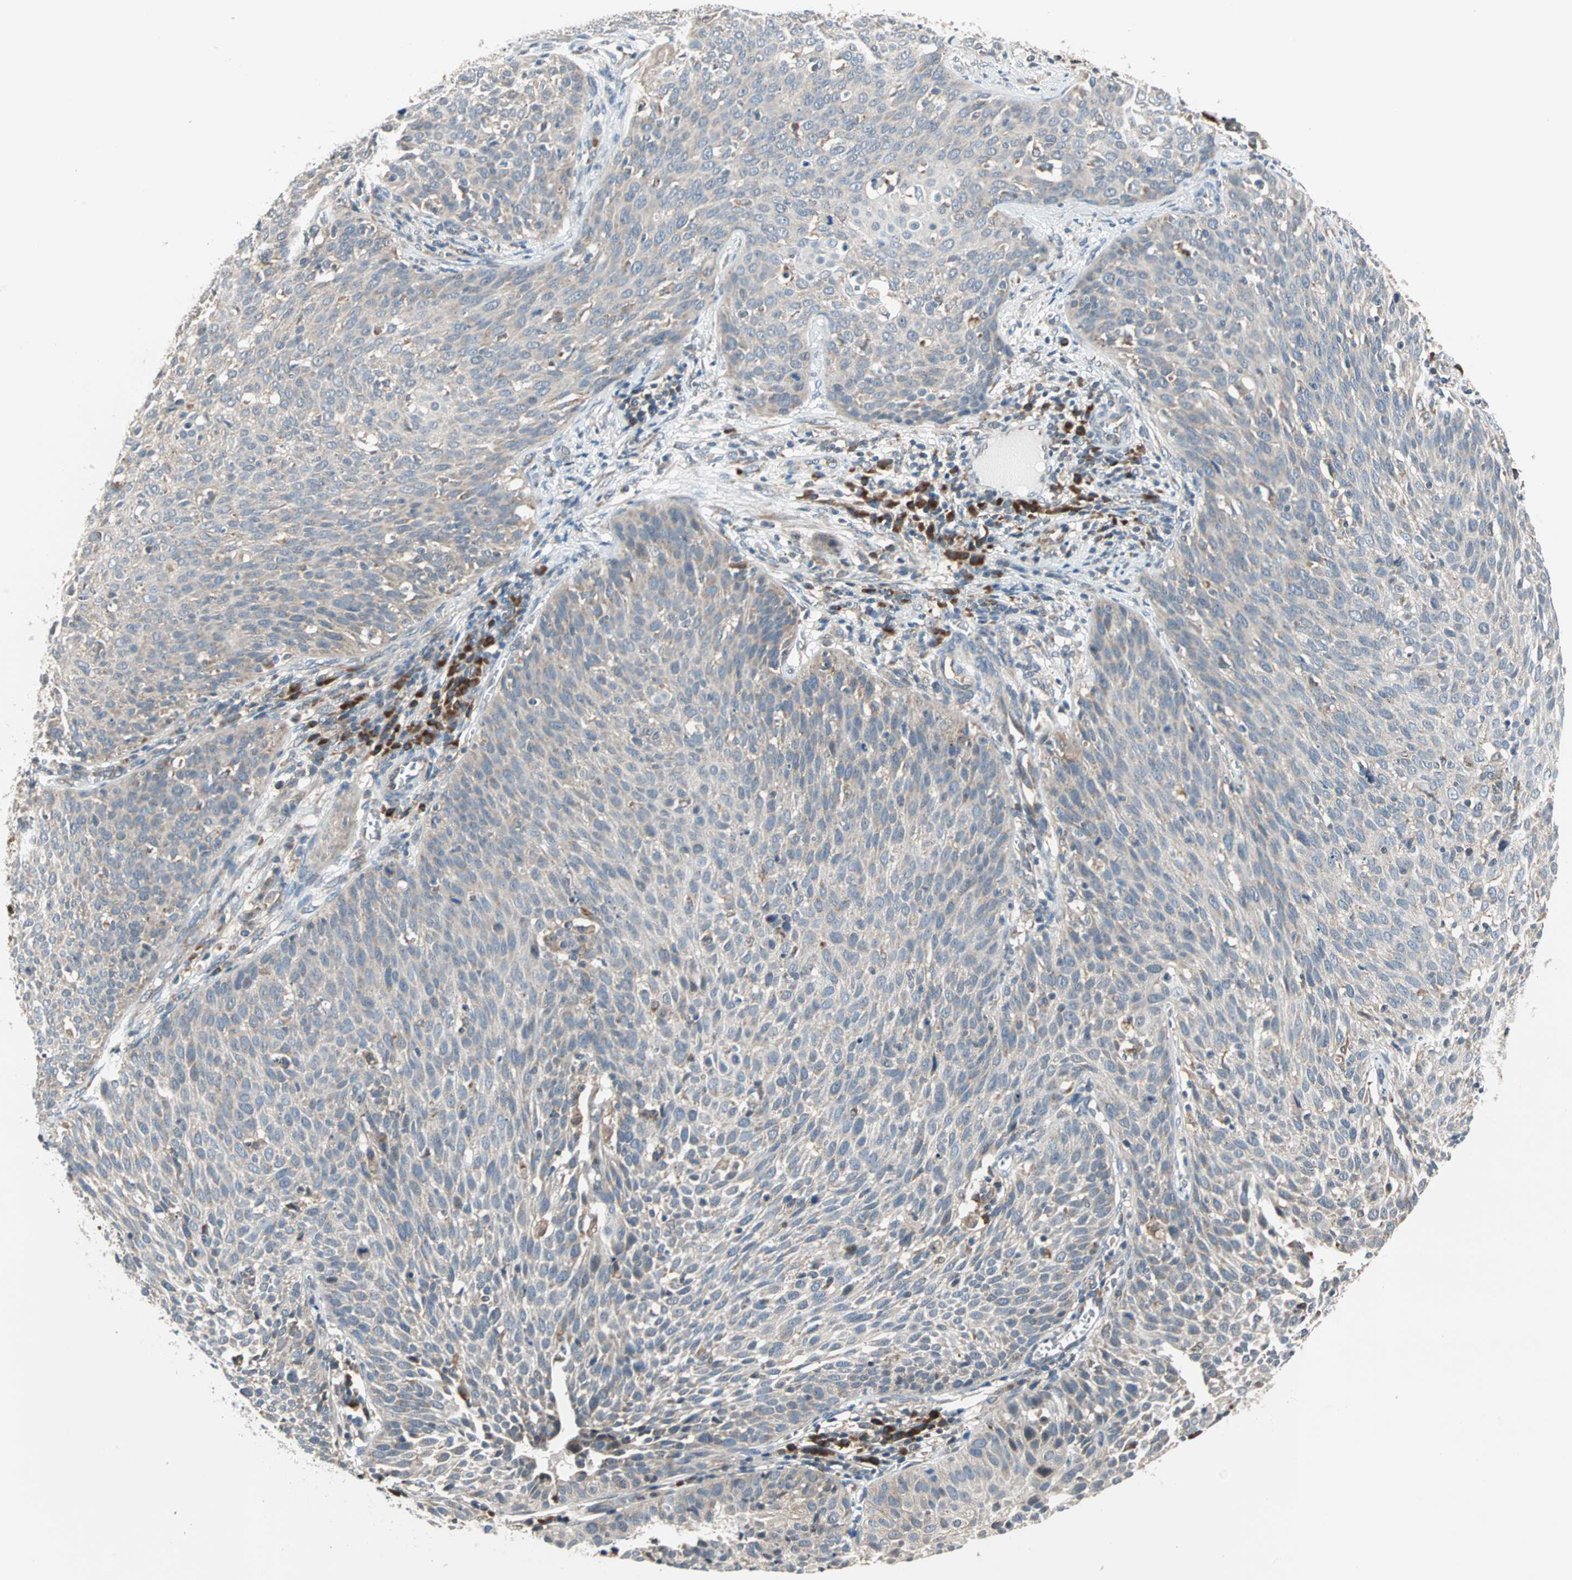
{"staining": {"intensity": "weak", "quantity": "25%-75%", "location": "cytoplasmic/membranous"}, "tissue": "cervical cancer", "cell_type": "Tumor cells", "image_type": "cancer", "snomed": [{"axis": "morphology", "description": "Squamous cell carcinoma, NOS"}, {"axis": "topography", "description": "Cervix"}], "caption": "IHC of human cervical cancer demonstrates low levels of weak cytoplasmic/membranous staining in about 25%-75% of tumor cells.", "gene": "SAR1A", "patient": {"sex": "female", "age": 38}}